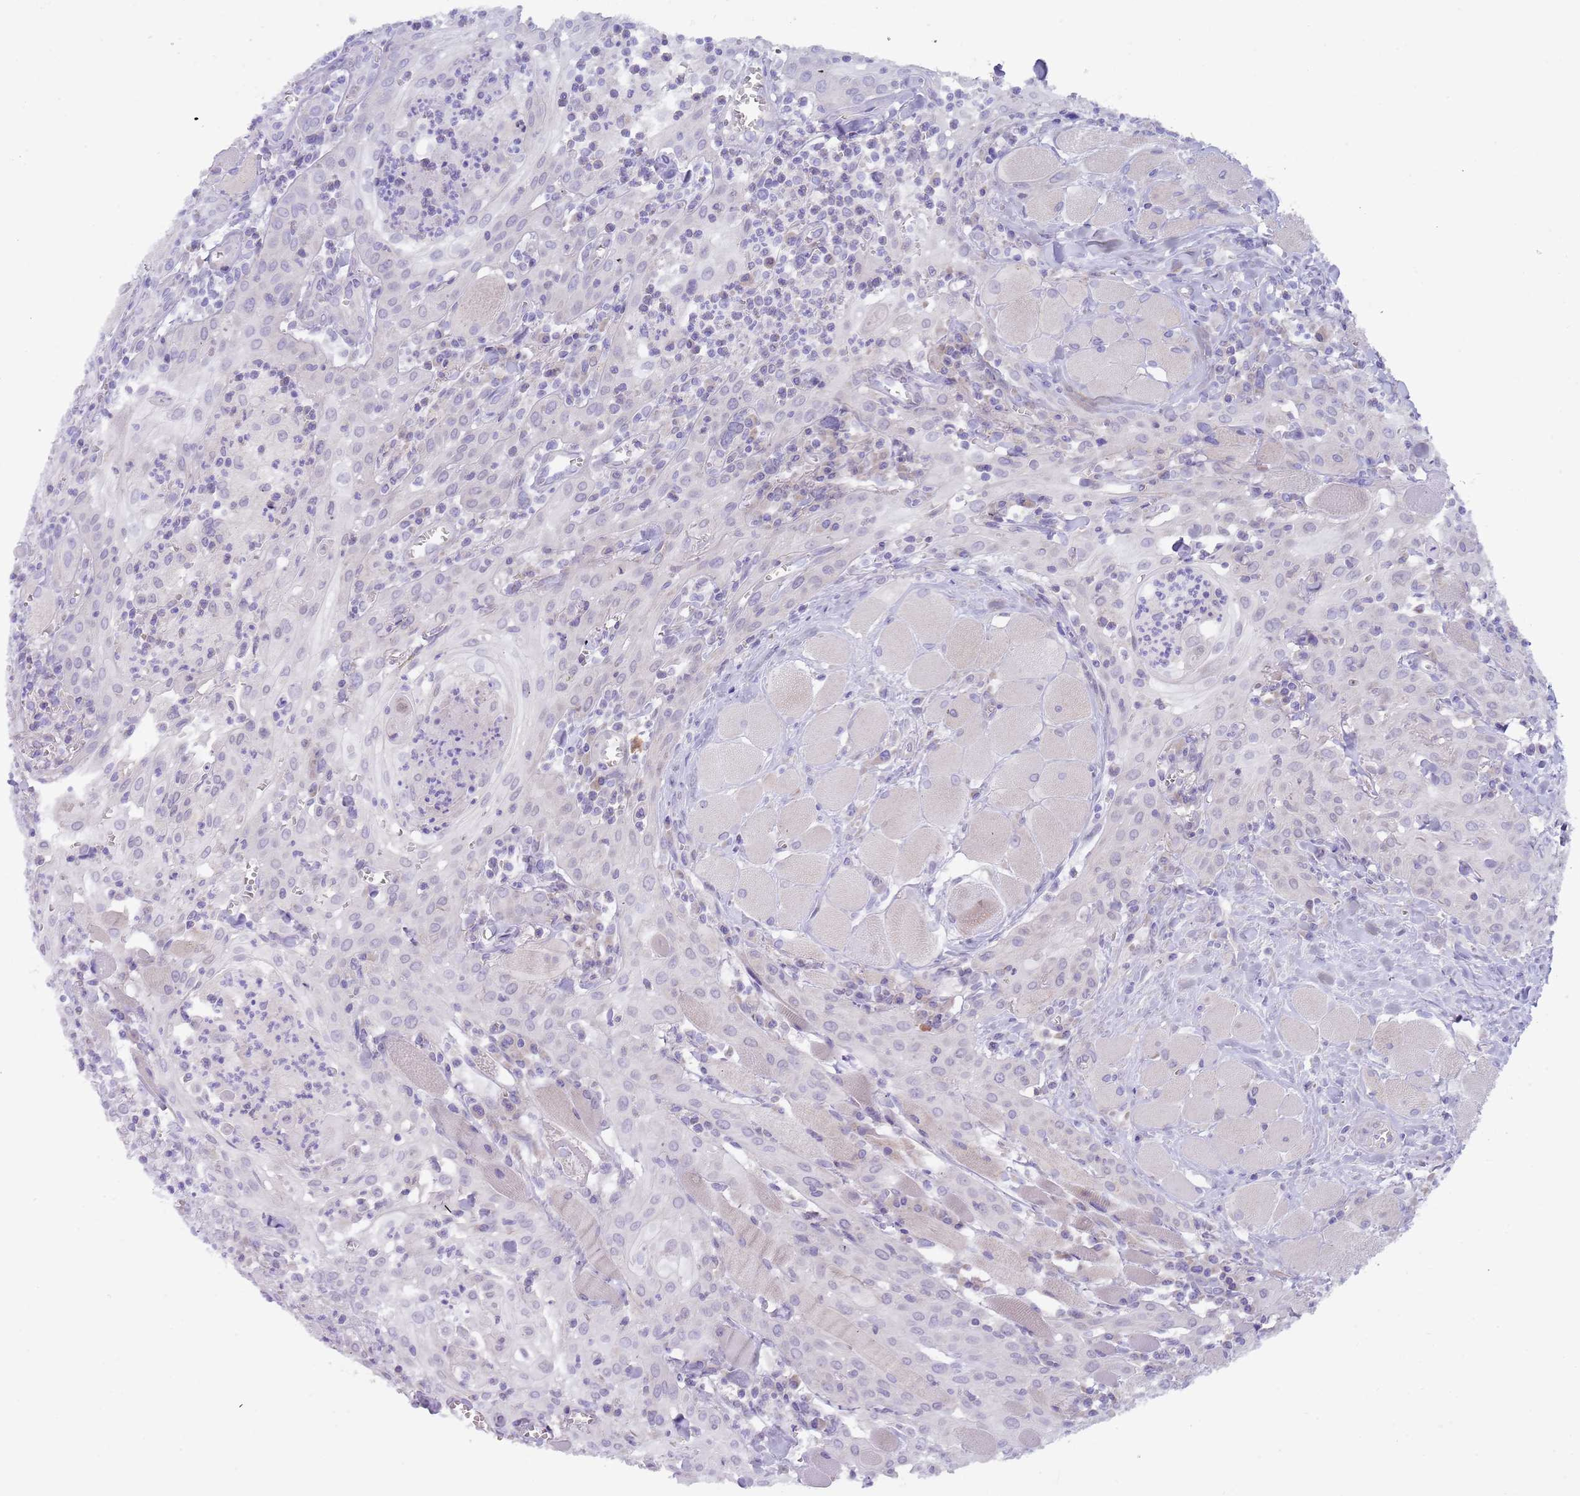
{"staining": {"intensity": "negative", "quantity": "none", "location": "none"}, "tissue": "head and neck cancer", "cell_type": "Tumor cells", "image_type": "cancer", "snomed": [{"axis": "morphology", "description": "Squamous cell carcinoma, NOS"}, {"axis": "topography", "description": "Oral tissue"}, {"axis": "topography", "description": "Head-Neck"}], "caption": "This is an immunohistochemistry (IHC) histopathology image of squamous cell carcinoma (head and neck). There is no expression in tumor cells.", "gene": "PRAC1", "patient": {"sex": "female", "age": 70}}